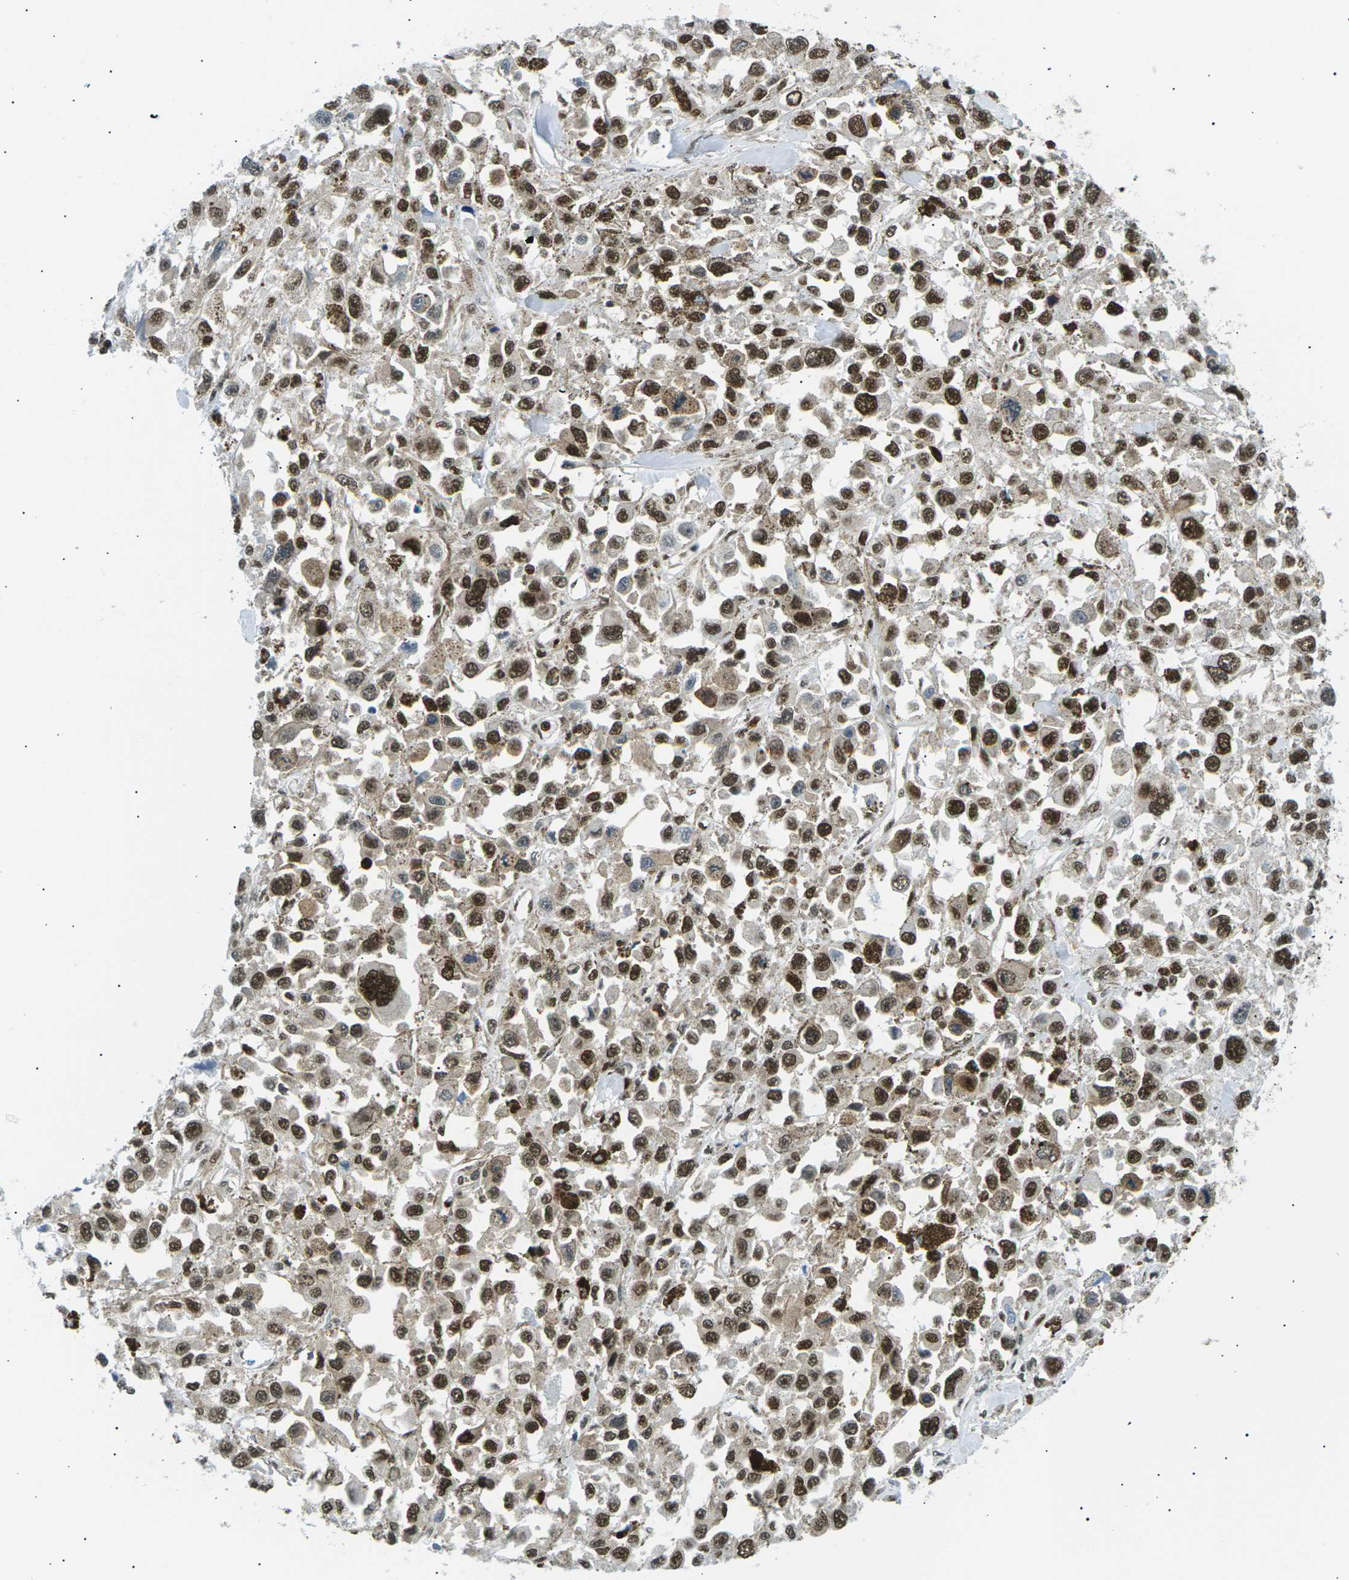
{"staining": {"intensity": "strong", "quantity": ">75%", "location": "nuclear"}, "tissue": "melanoma", "cell_type": "Tumor cells", "image_type": "cancer", "snomed": [{"axis": "morphology", "description": "Malignant melanoma, Metastatic site"}, {"axis": "topography", "description": "Lymph node"}], "caption": "Melanoma was stained to show a protein in brown. There is high levels of strong nuclear positivity in about >75% of tumor cells. The protein is shown in brown color, while the nuclei are stained blue.", "gene": "RPA2", "patient": {"sex": "male", "age": 59}}